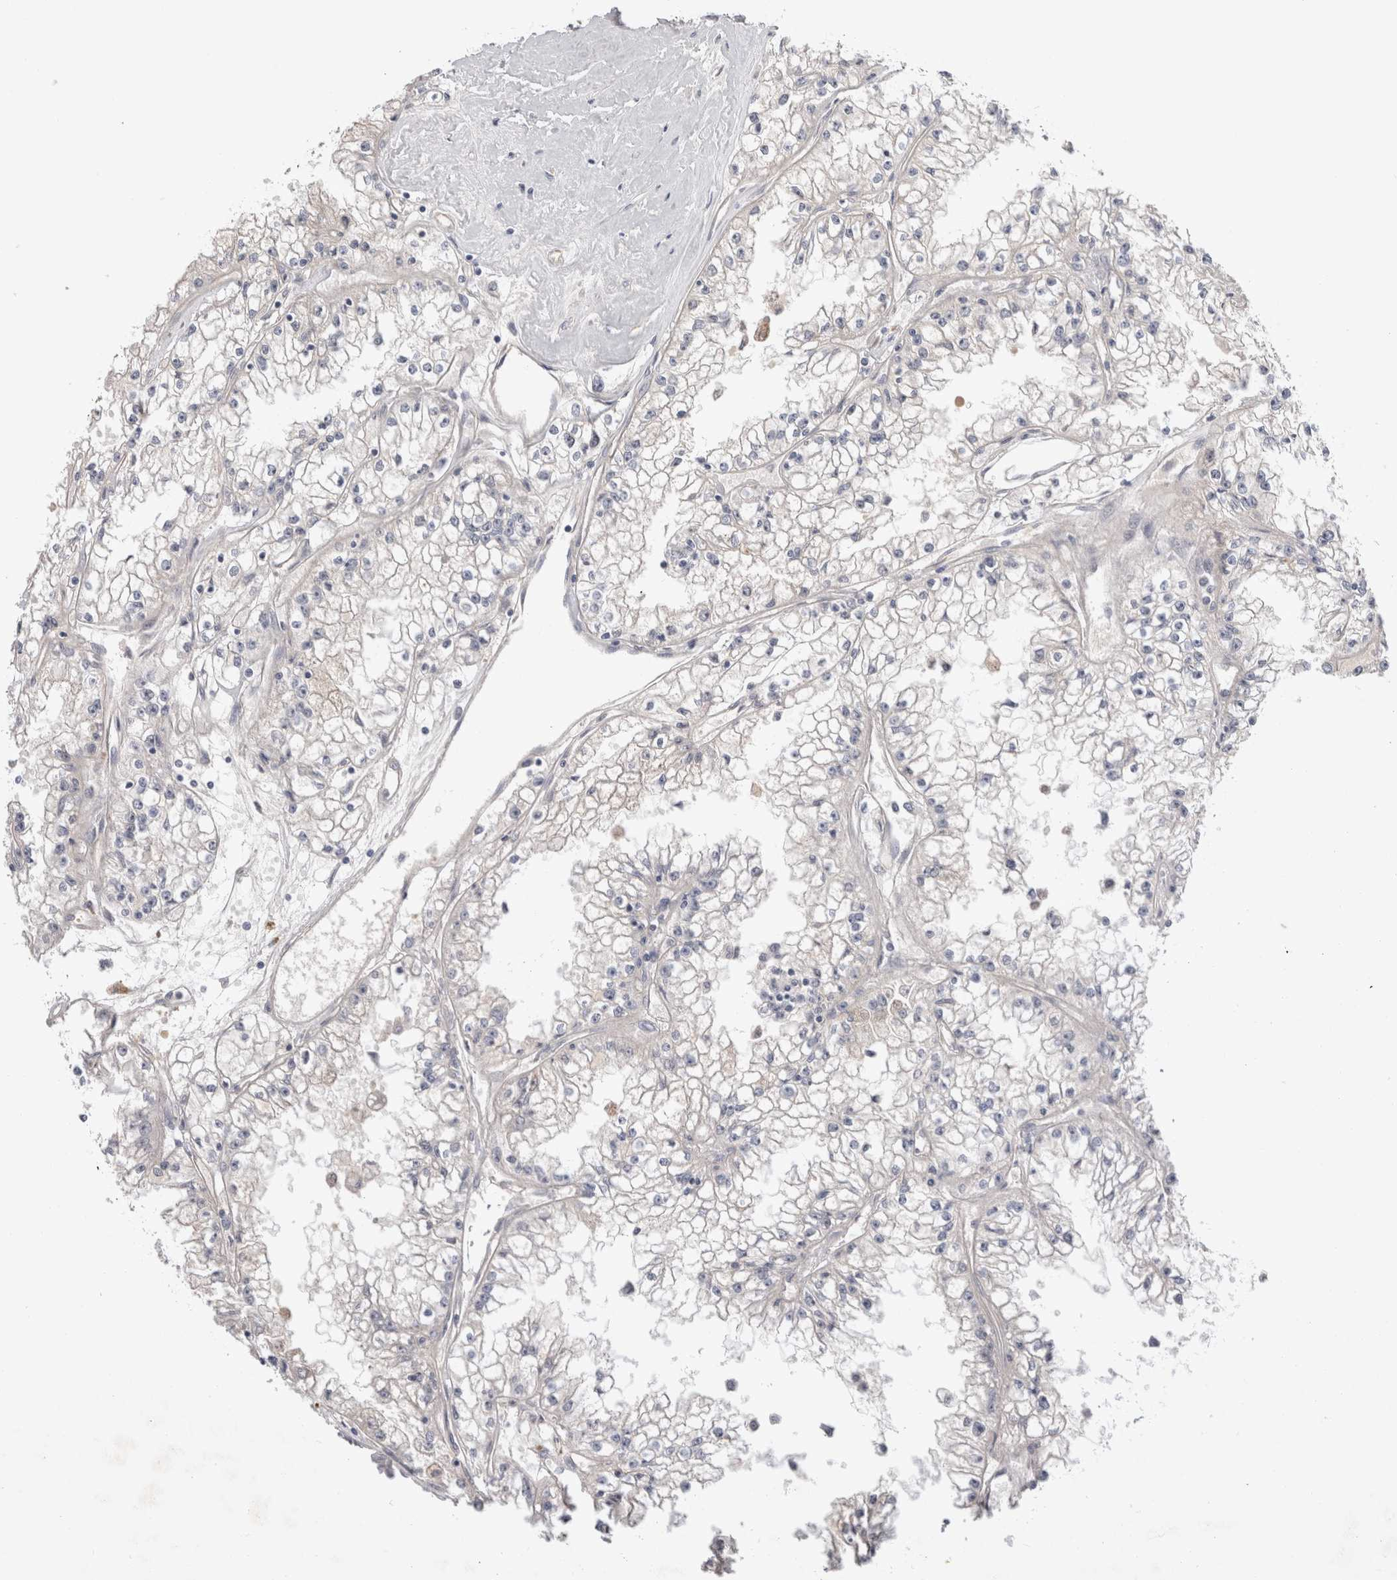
{"staining": {"intensity": "negative", "quantity": "none", "location": "none"}, "tissue": "renal cancer", "cell_type": "Tumor cells", "image_type": "cancer", "snomed": [{"axis": "morphology", "description": "Adenocarcinoma, NOS"}, {"axis": "topography", "description": "Kidney"}], "caption": "Tumor cells show no significant expression in renal adenocarcinoma.", "gene": "CERS3", "patient": {"sex": "male", "age": 56}}